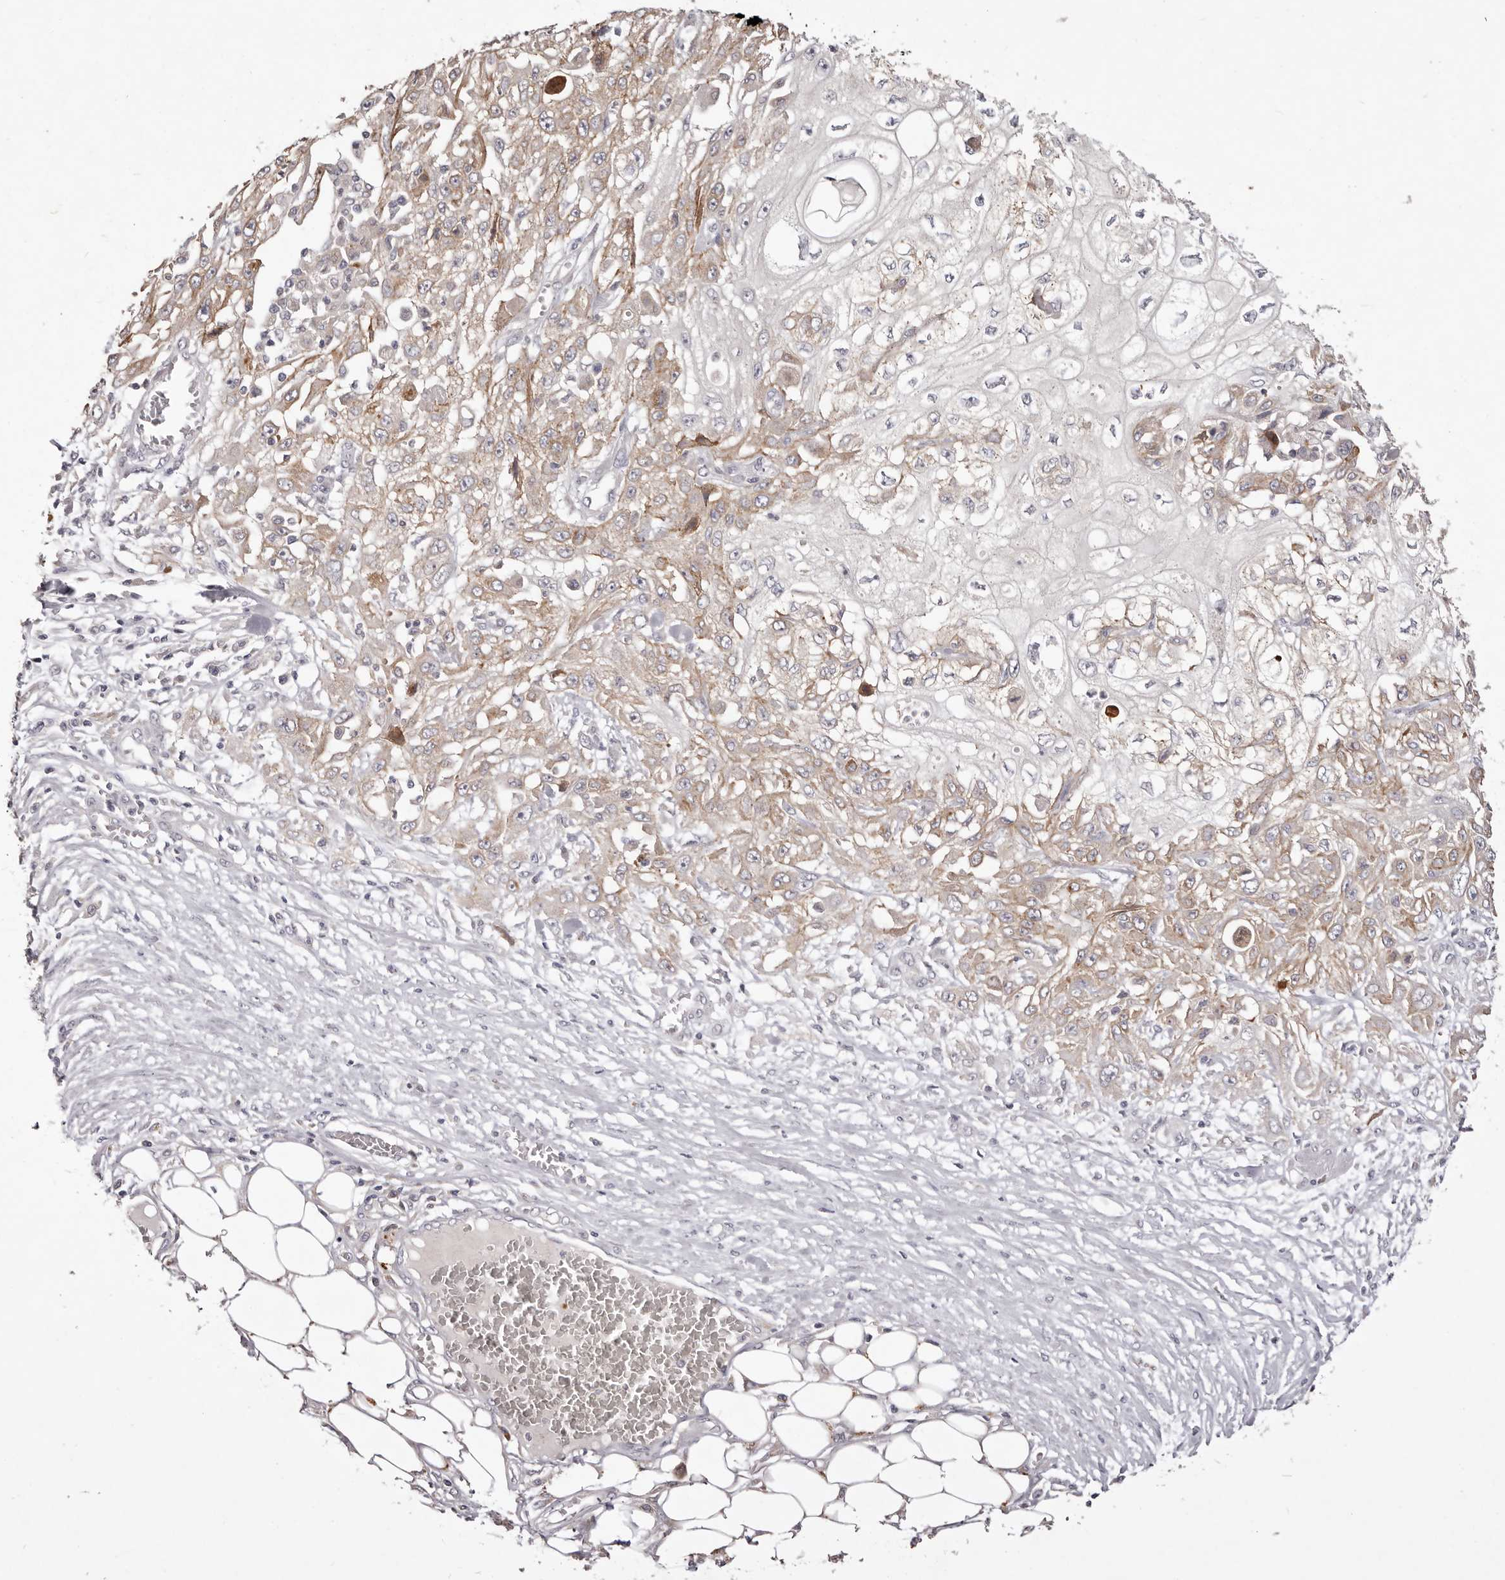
{"staining": {"intensity": "moderate", "quantity": ">75%", "location": "cytoplasmic/membranous"}, "tissue": "skin cancer", "cell_type": "Tumor cells", "image_type": "cancer", "snomed": [{"axis": "morphology", "description": "Squamous cell carcinoma, NOS"}, {"axis": "morphology", "description": "Squamous cell carcinoma, metastatic, NOS"}, {"axis": "topography", "description": "Skin"}, {"axis": "topography", "description": "Lymph node"}], "caption": "DAB immunohistochemical staining of human skin cancer (metastatic squamous cell carcinoma) exhibits moderate cytoplasmic/membranous protein staining in approximately >75% of tumor cells. (Stains: DAB in brown, nuclei in blue, Microscopy: brightfield microscopy at high magnification).", "gene": "GARNL3", "patient": {"sex": "male", "age": 75}}